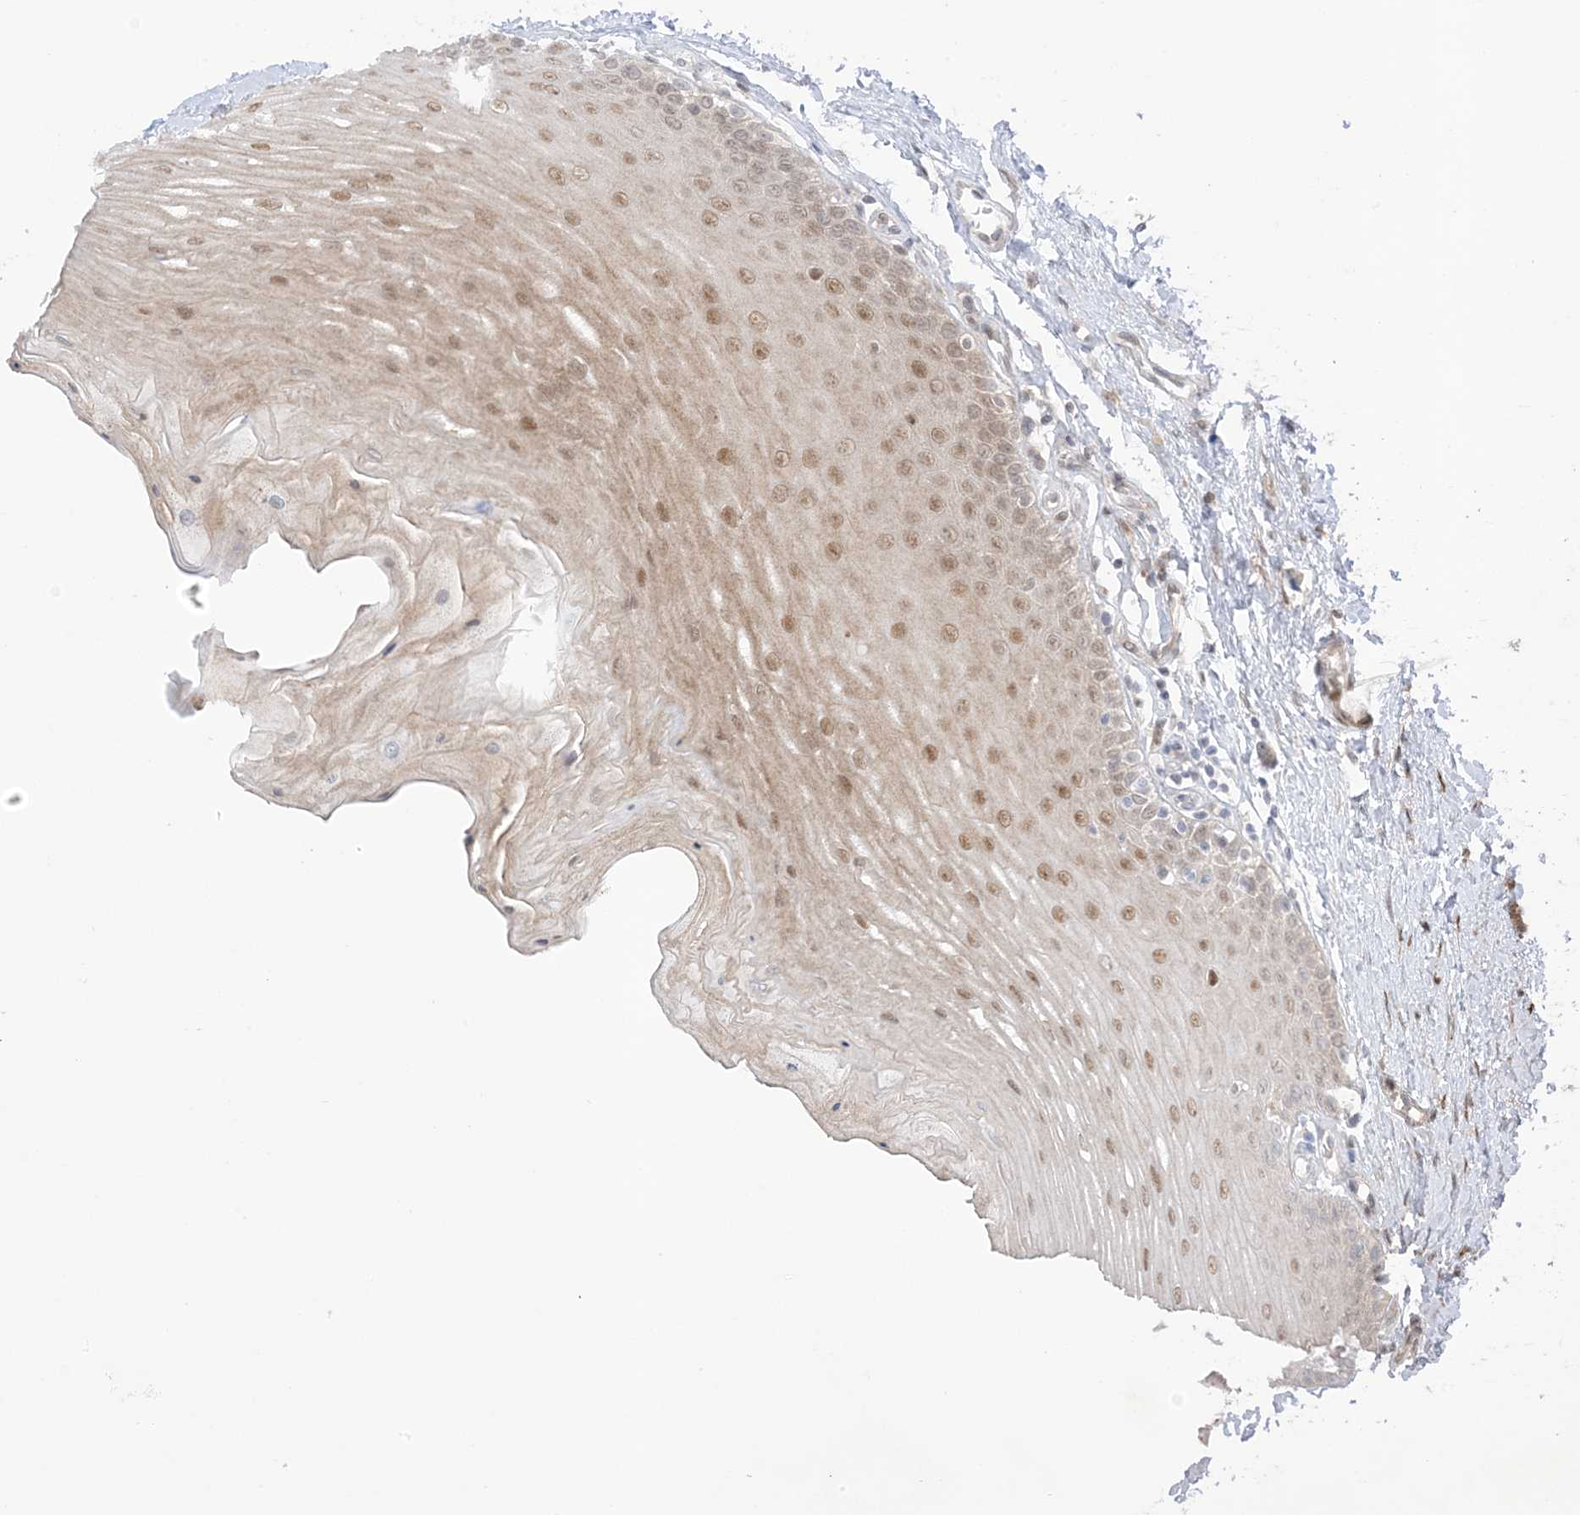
{"staining": {"intensity": "moderate", "quantity": "25%-75%", "location": "nuclear"}, "tissue": "oral mucosa", "cell_type": "Squamous epithelial cells", "image_type": "normal", "snomed": [{"axis": "morphology", "description": "Normal tissue, NOS"}, {"axis": "topography", "description": "Oral tissue"}], "caption": "An immunohistochemistry (IHC) photomicrograph of unremarkable tissue is shown. Protein staining in brown labels moderate nuclear positivity in oral mucosa within squamous epithelial cells. Nuclei are stained in blue.", "gene": "UBE2E2", "patient": {"sex": "female", "age": 39}}